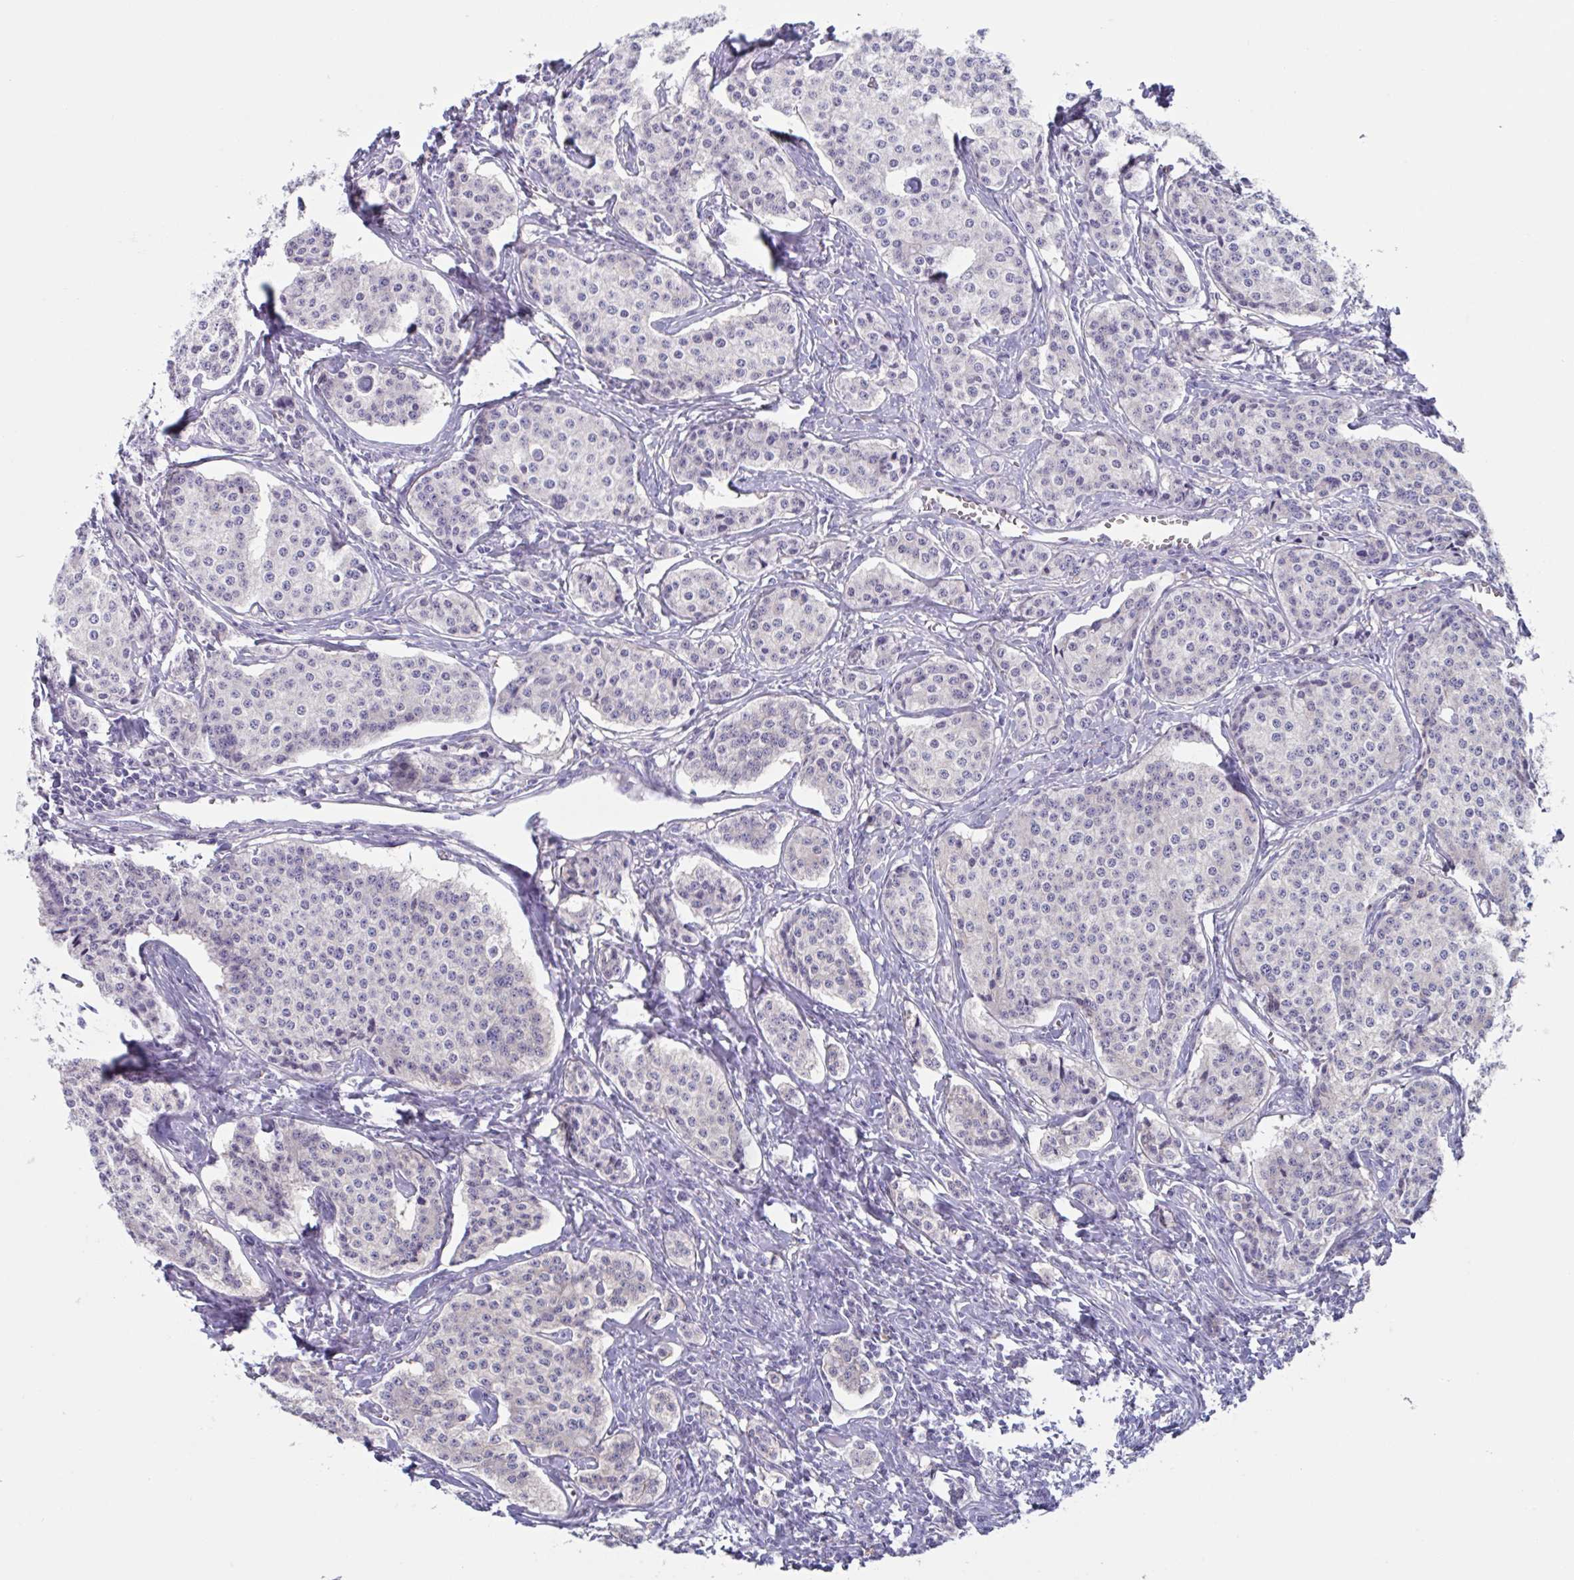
{"staining": {"intensity": "negative", "quantity": "none", "location": "none"}, "tissue": "carcinoid", "cell_type": "Tumor cells", "image_type": "cancer", "snomed": [{"axis": "morphology", "description": "Carcinoid, malignant, NOS"}, {"axis": "topography", "description": "Small intestine"}], "caption": "The micrograph displays no significant expression in tumor cells of malignant carcinoid. (DAB (3,3'-diaminobenzidine) IHC, high magnification).", "gene": "LPIN3", "patient": {"sex": "female", "age": 64}}